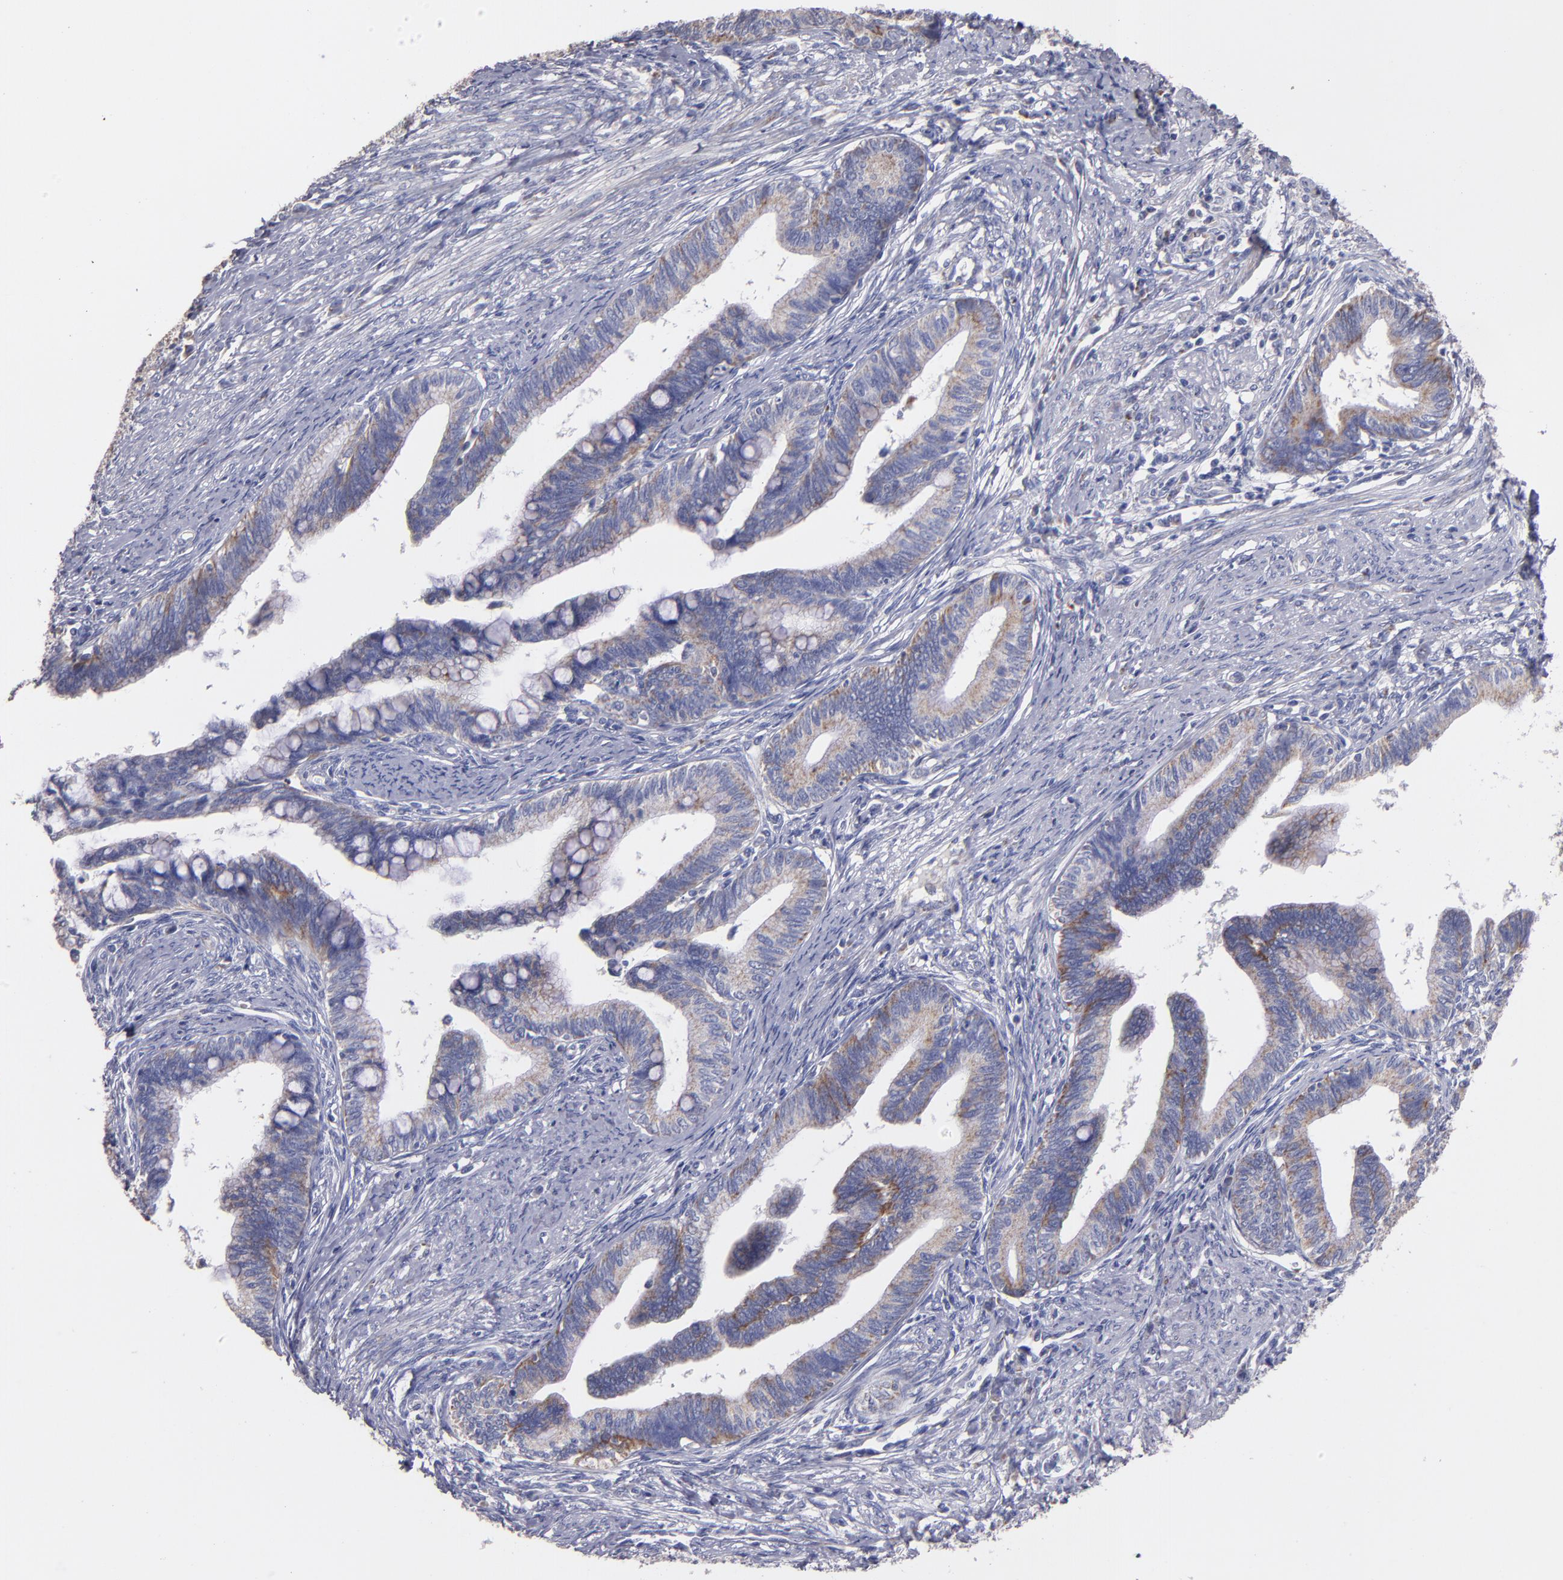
{"staining": {"intensity": "weak", "quantity": ">75%", "location": "cytoplasmic/membranous"}, "tissue": "cervical cancer", "cell_type": "Tumor cells", "image_type": "cancer", "snomed": [{"axis": "morphology", "description": "Adenocarcinoma, NOS"}, {"axis": "topography", "description": "Cervix"}], "caption": "Brown immunohistochemical staining in human cervical cancer demonstrates weak cytoplasmic/membranous staining in about >75% of tumor cells.", "gene": "CLTA", "patient": {"sex": "female", "age": 36}}